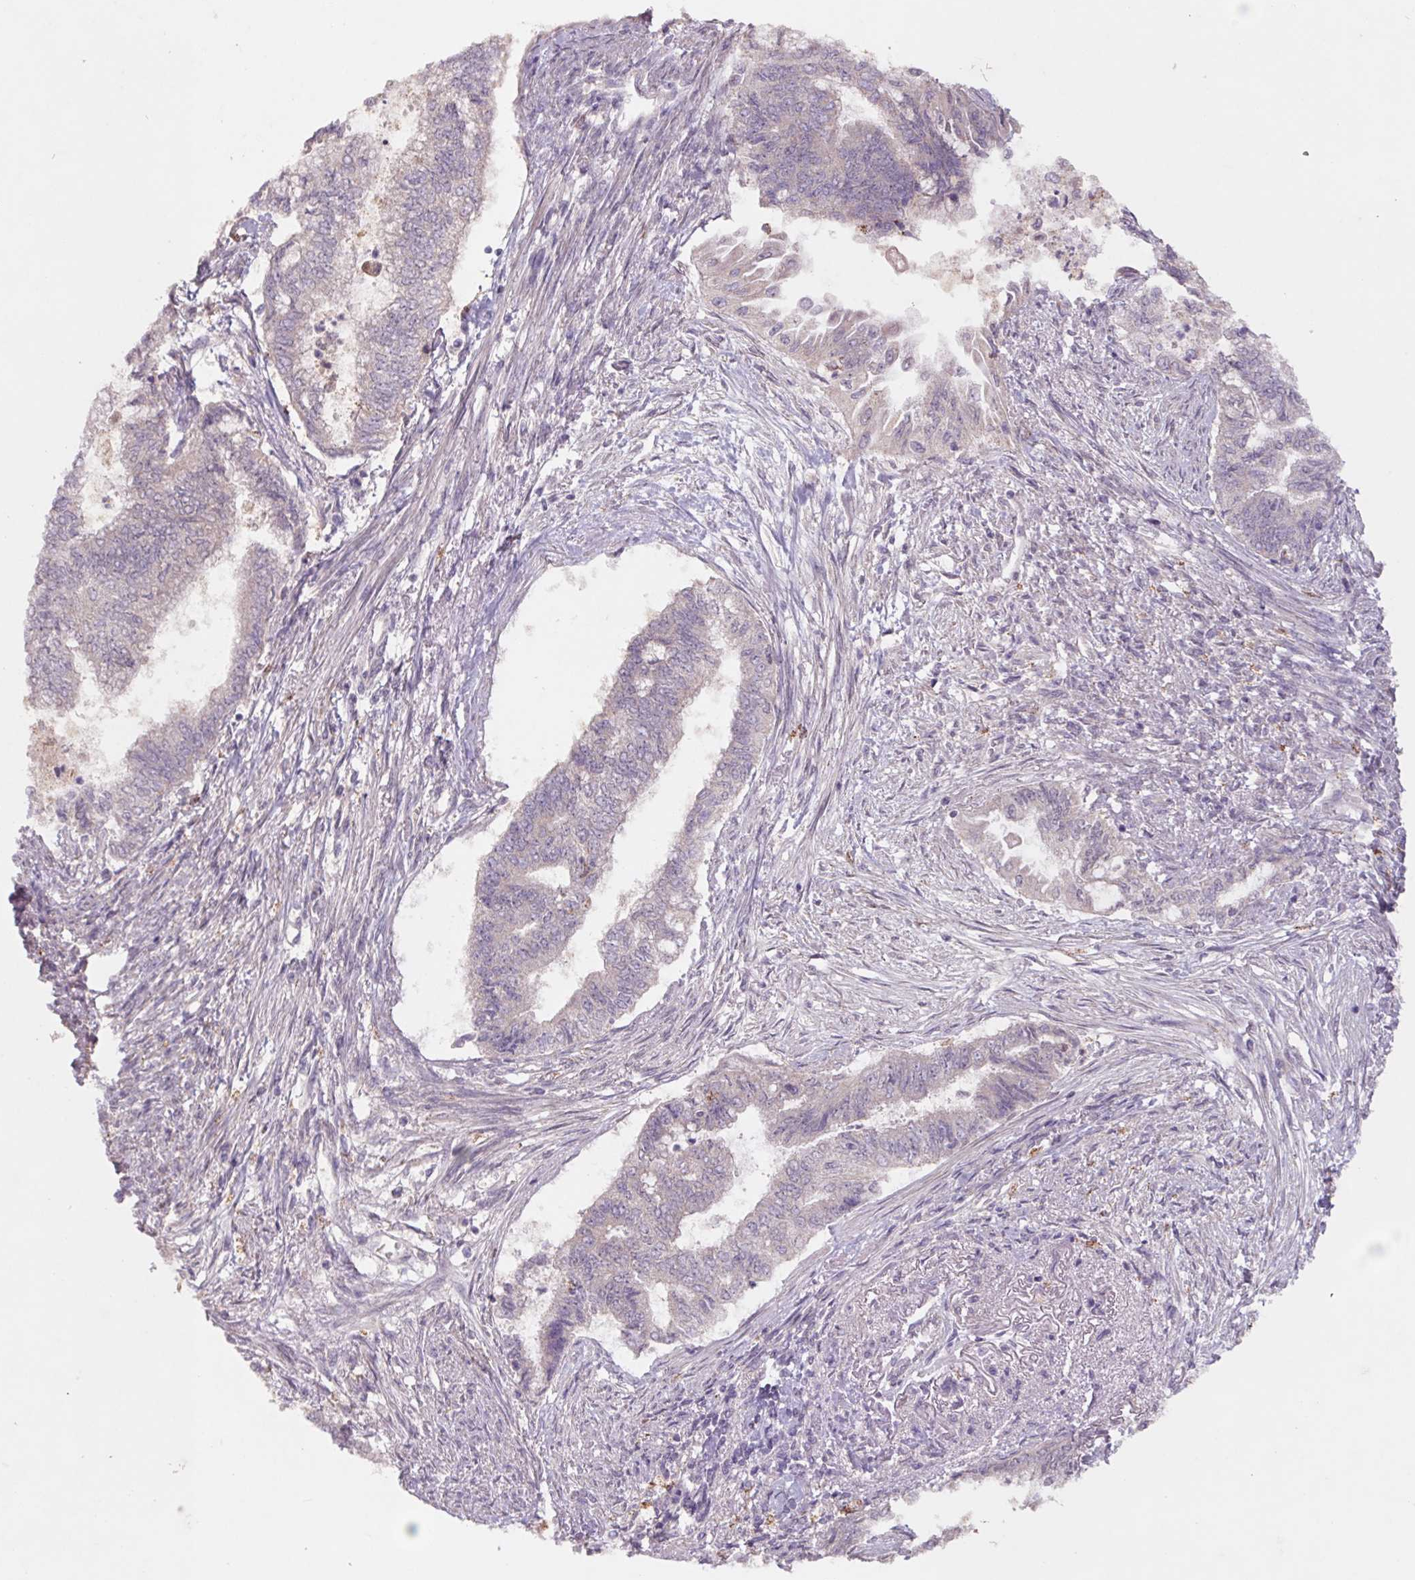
{"staining": {"intensity": "negative", "quantity": "none", "location": "none"}, "tissue": "endometrial cancer", "cell_type": "Tumor cells", "image_type": "cancer", "snomed": [{"axis": "morphology", "description": "Adenocarcinoma, NOS"}, {"axis": "topography", "description": "Endometrium"}], "caption": "Human adenocarcinoma (endometrial) stained for a protein using immunohistochemistry (IHC) exhibits no staining in tumor cells.", "gene": "GRM2", "patient": {"sex": "female", "age": 65}}